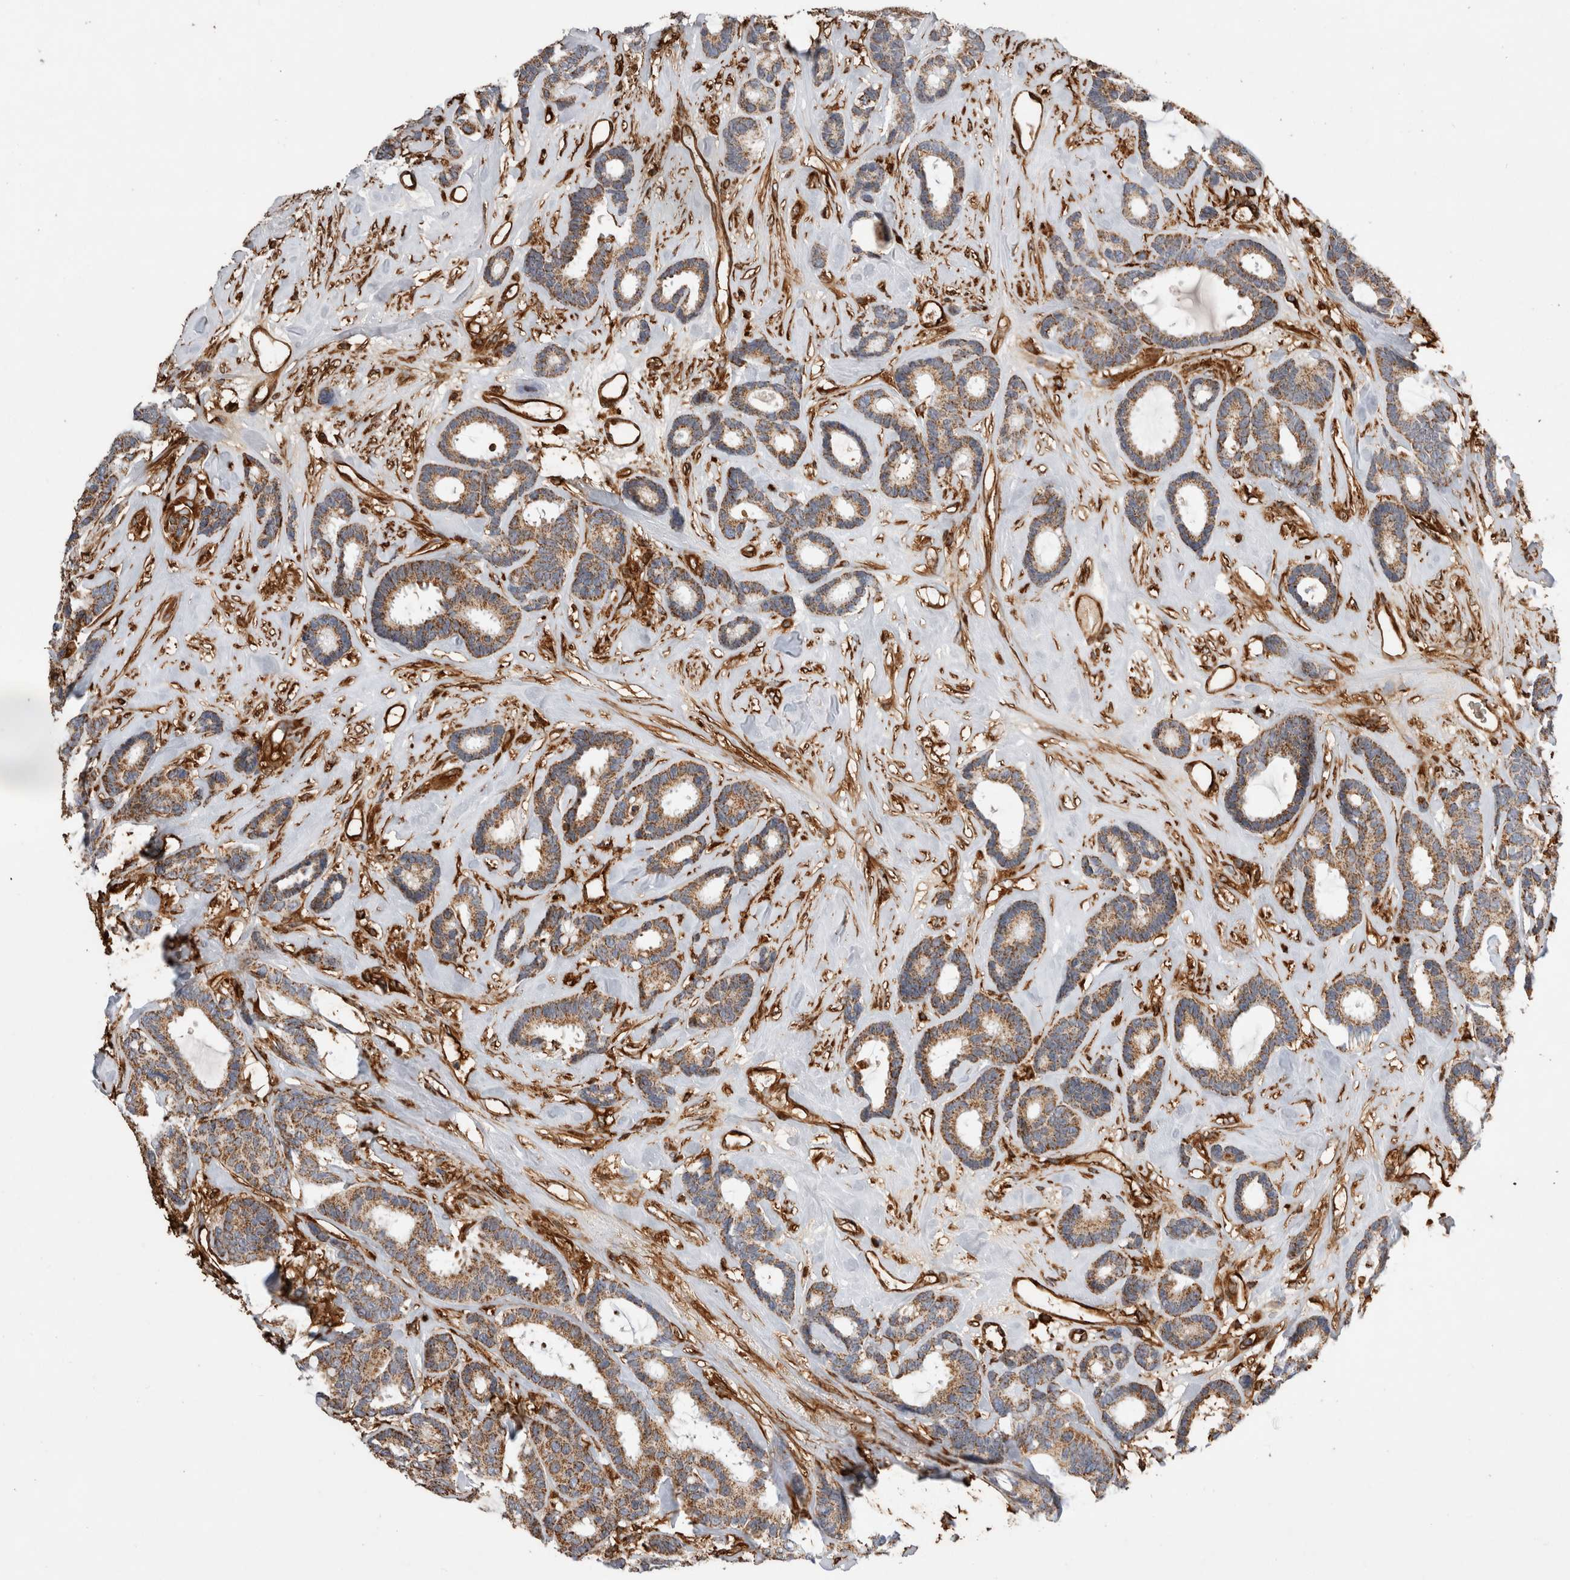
{"staining": {"intensity": "moderate", "quantity": ">75%", "location": "cytoplasmic/membranous"}, "tissue": "breast cancer", "cell_type": "Tumor cells", "image_type": "cancer", "snomed": [{"axis": "morphology", "description": "Duct carcinoma"}, {"axis": "topography", "description": "Breast"}], "caption": "The micrograph shows immunohistochemical staining of breast cancer. There is moderate cytoplasmic/membranous staining is present in about >75% of tumor cells. (brown staining indicates protein expression, while blue staining denotes nuclei).", "gene": "ZNF397", "patient": {"sex": "female", "age": 87}}